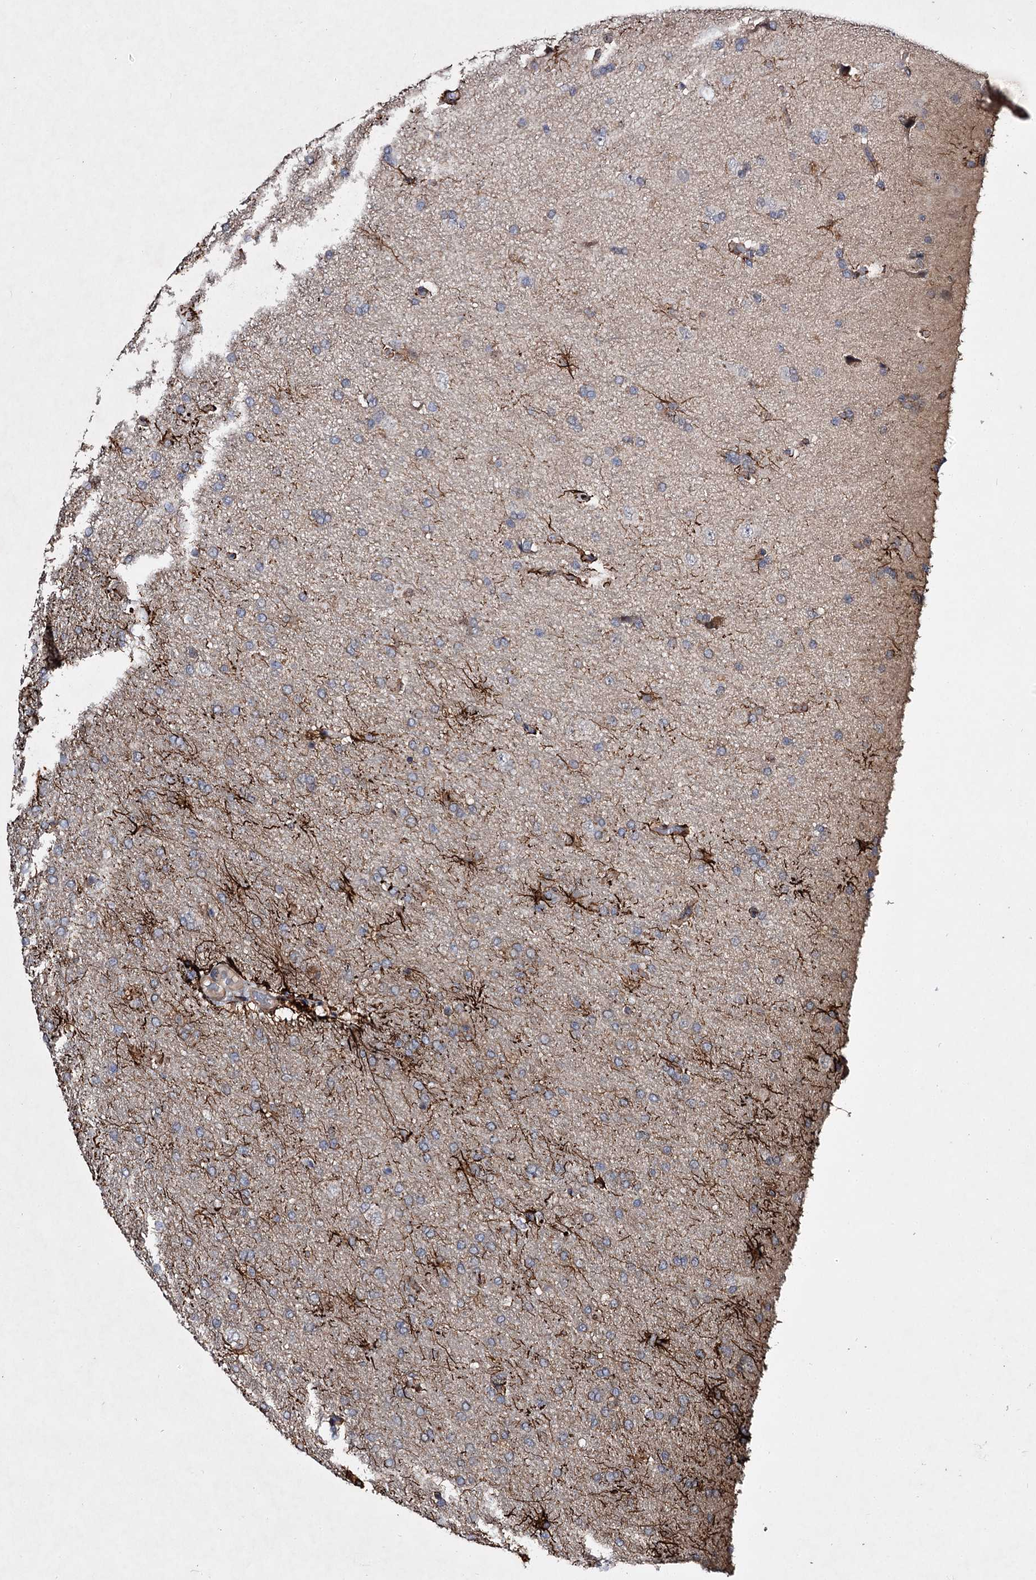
{"staining": {"intensity": "strong", "quantity": "<25%", "location": "cytoplasmic/membranous"}, "tissue": "glioma", "cell_type": "Tumor cells", "image_type": "cancer", "snomed": [{"axis": "morphology", "description": "Glioma, malignant, High grade"}, {"axis": "topography", "description": "Brain"}], "caption": "Human glioma stained for a protein (brown) shows strong cytoplasmic/membranous positive positivity in about <25% of tumor cells.", "gene": "MINDY3", "patient": {"sex": "male", "age": 72}}